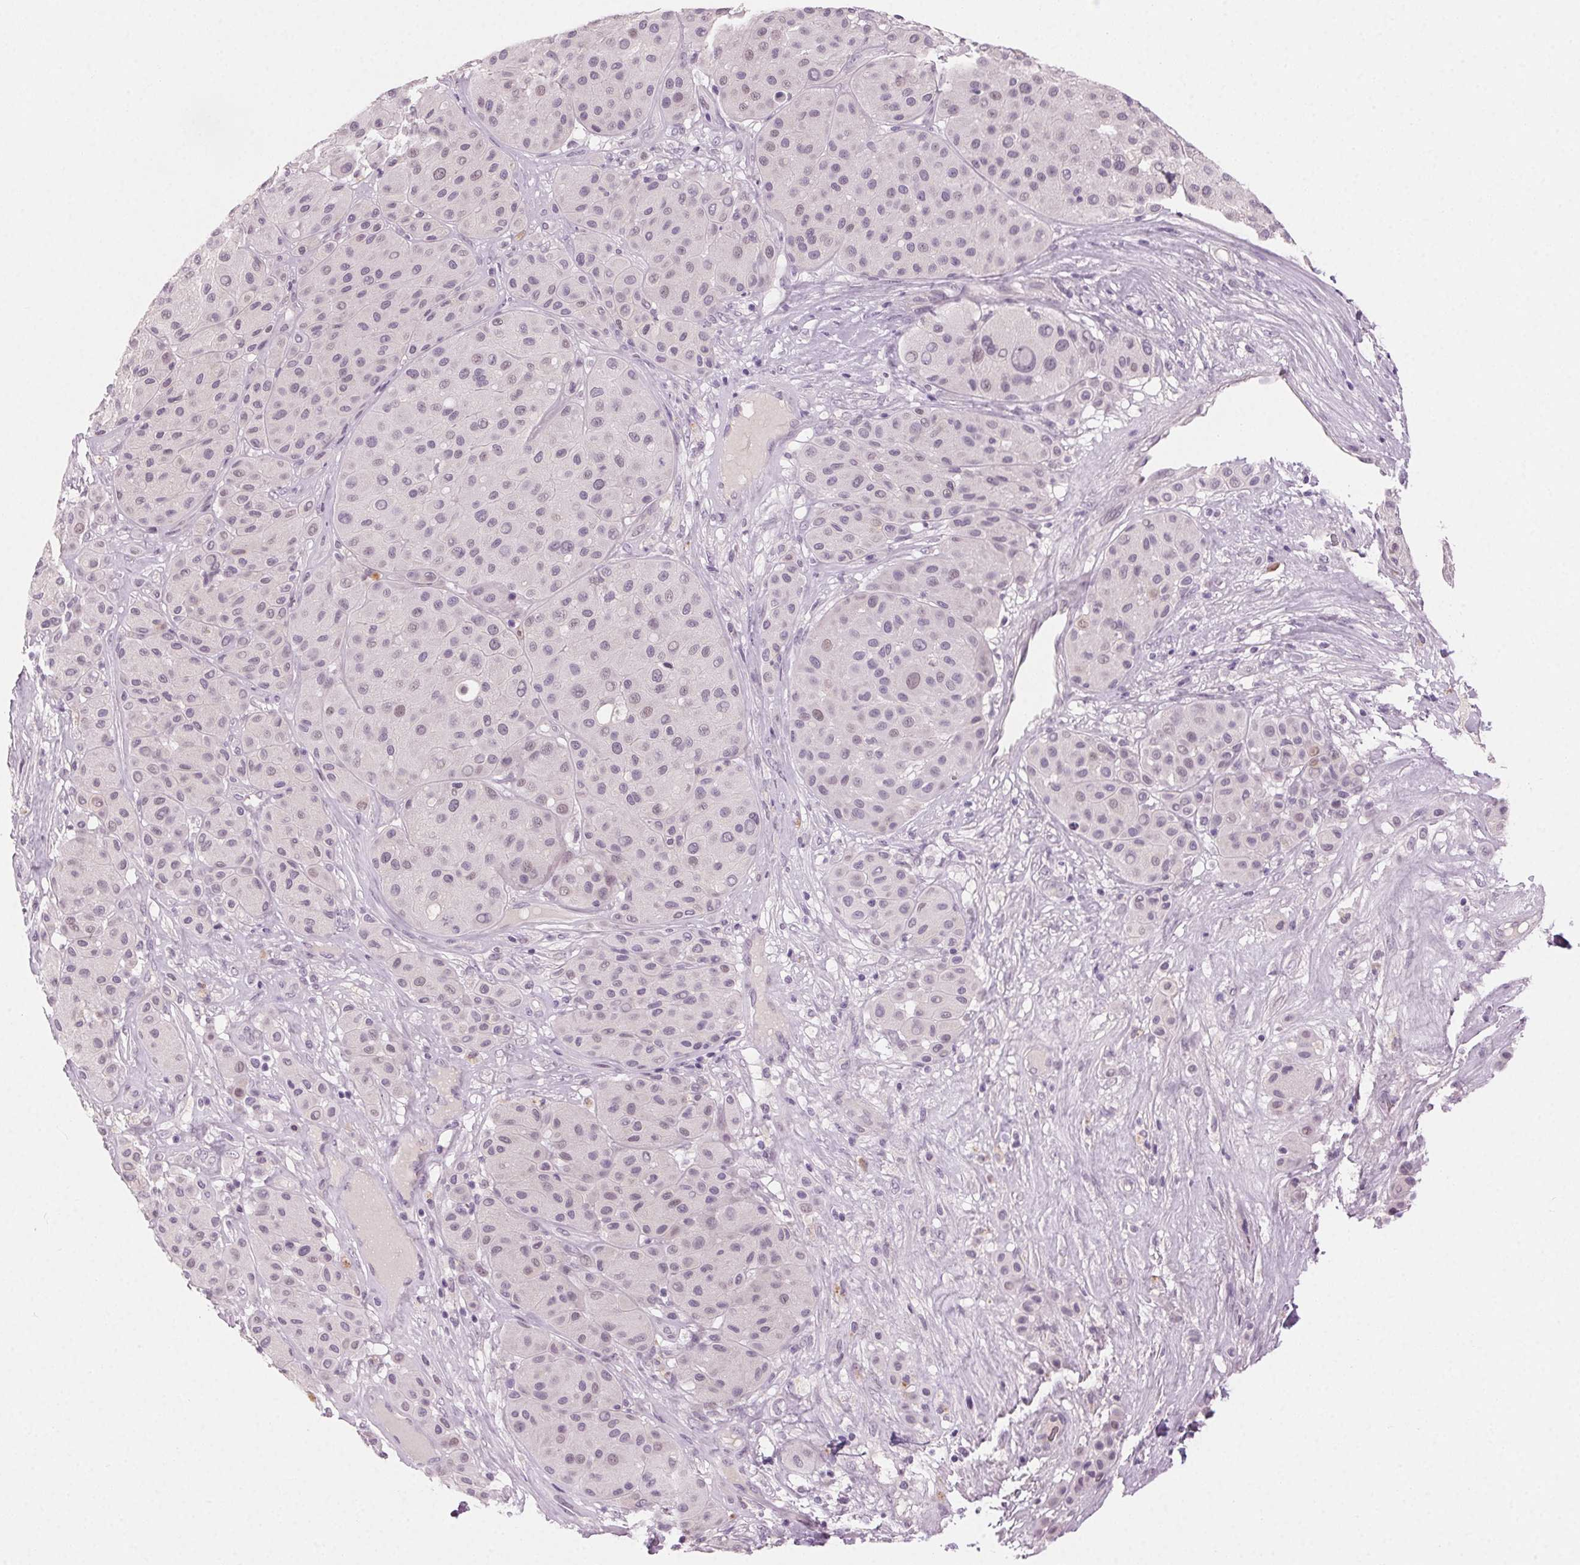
{"staining": {"intensity": "negative", "quantity": "none", "location": "none"}, "tissue": "melanoma", "cell_type": "Tumor cells", "image_type": "cancer", "snomed": [{"axis": "morphology", "description": "Malignant melanoma, Metastatic site"}, {"axis": "topography", "description": "Smooth muscle"}], "caption": "Human malignant melanoma (metastatic site) stained for a protein using immunohistochemistry exhibits no expression in tumor cells.", "gene": "HSF5", "patient": {"sex": "male", "age": 41}}